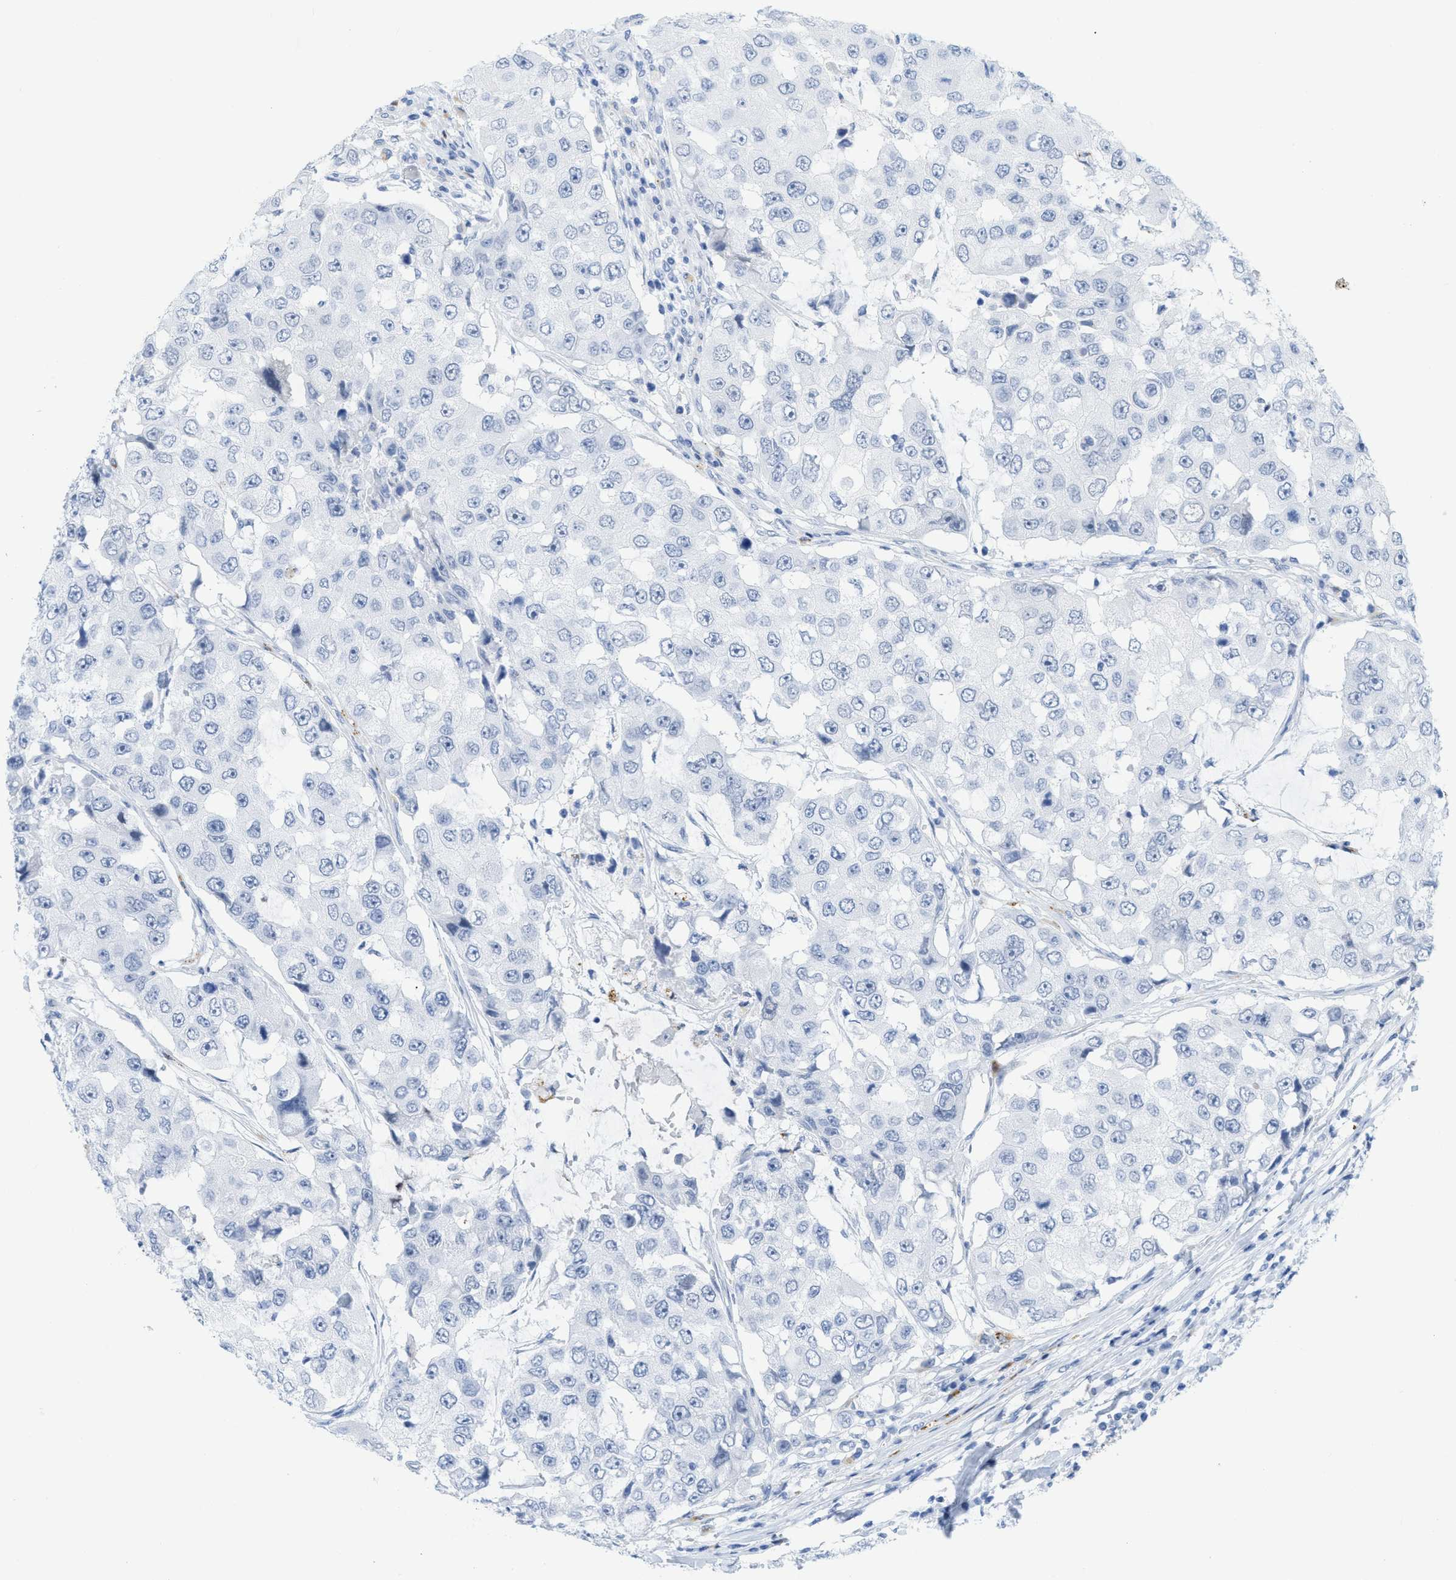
{"staining": {"intensity": "negative", "quantity": "none", "location": "none"}, "tissue": "breast cancer", "cell_type": "Tumor cells", "image_type": "cancer", "snomed": [{"axis": "morphology", "description": "Duct carcinoma"}, {"axis": "topography", "description": "Breast"}], "caption": "Immunohistochemistry (IHC) of human invasive ductal carcinoma (breast) demonstrates no expression in tumor cells.", "gene": "WDR4", "patient": {"sex": "female", "age": 27}}